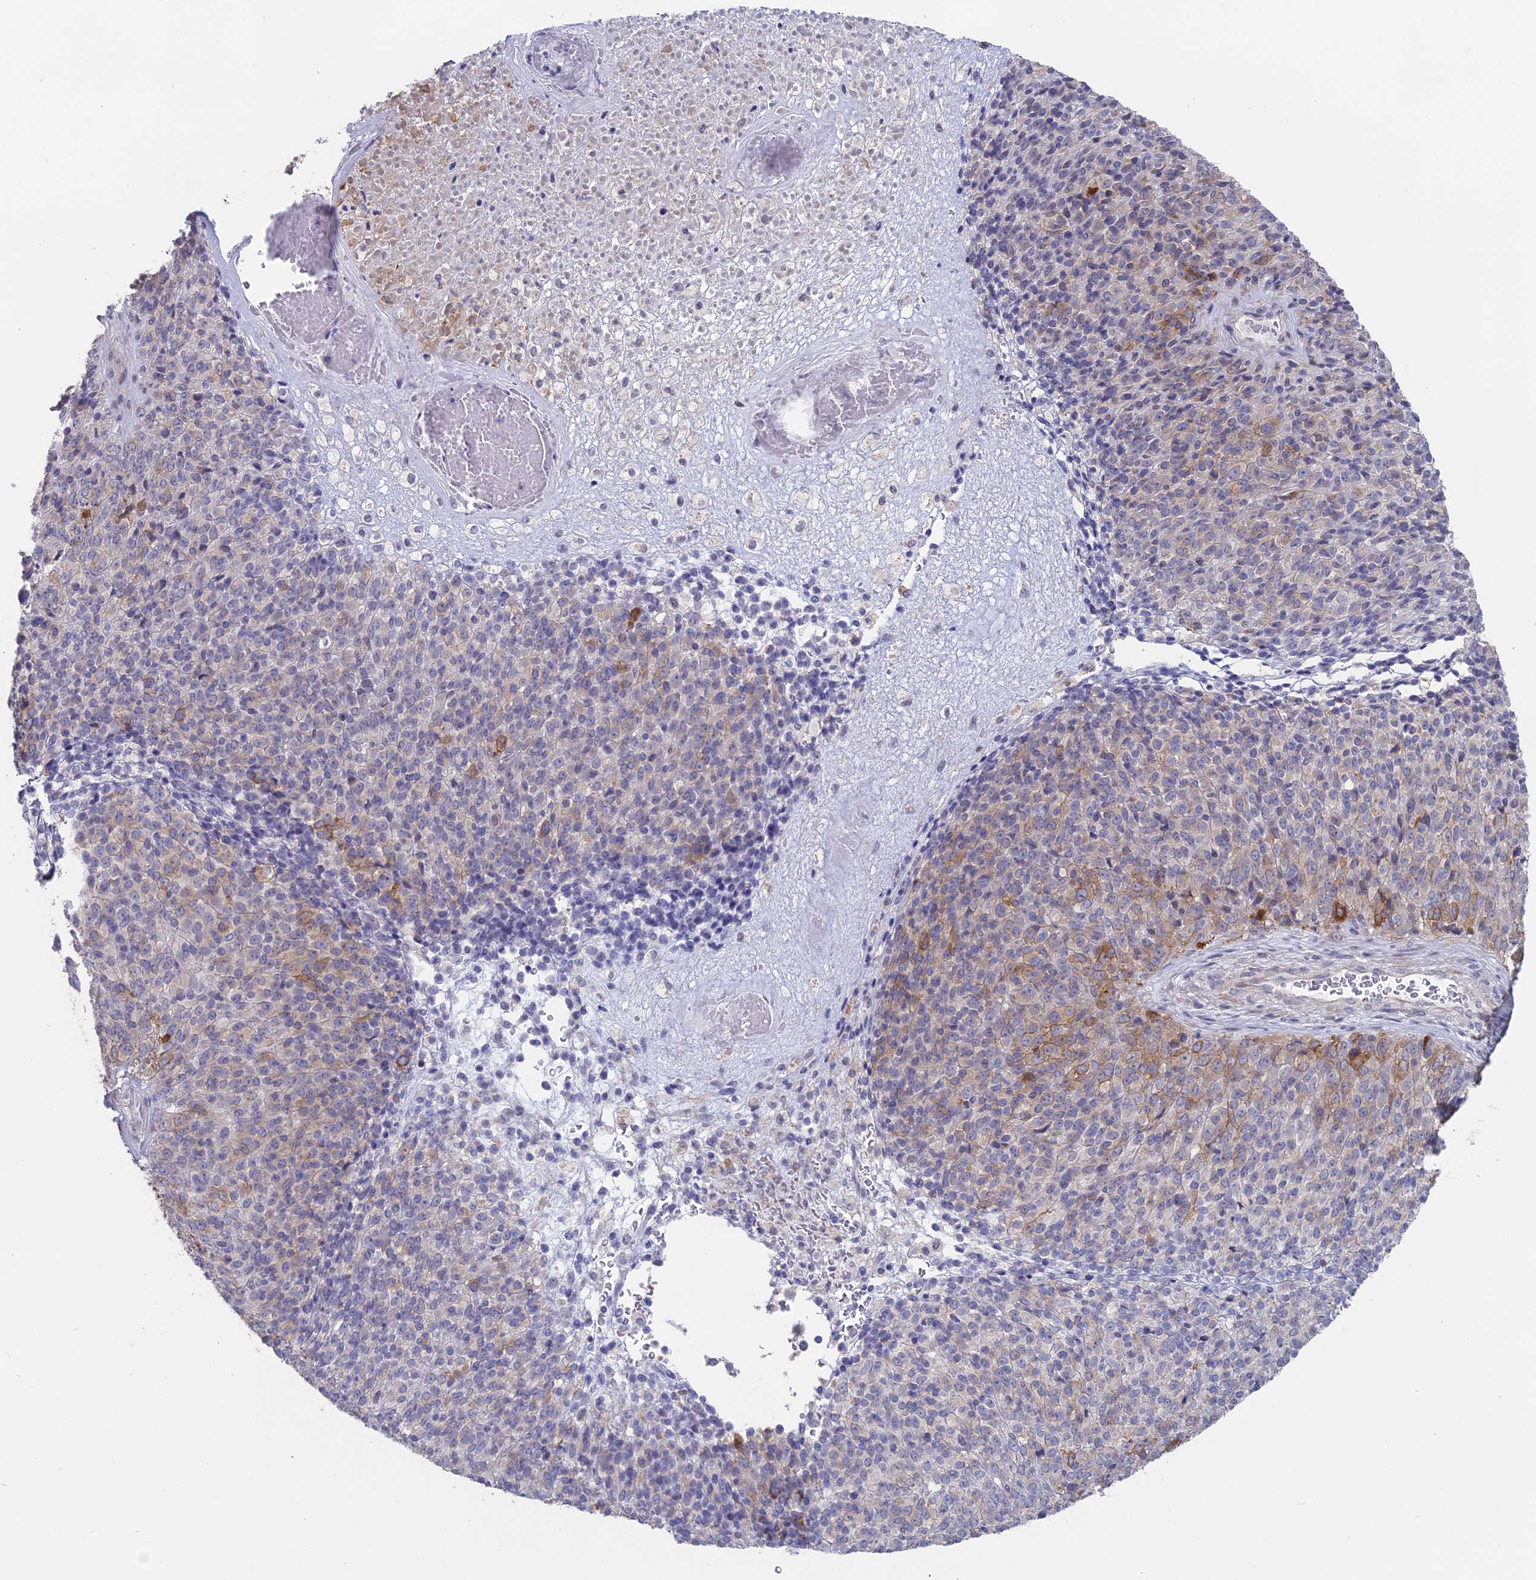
{"staining": {"intensity": "moderate", "quantity": "<25%", "location": "cytoplasmic/membranous"}, "tissue": "melanoma", "cell_type": "Tumor cells", "image_type": "cancer", "snomed": [{"axis": "morphology", "description": "Malignant melanoma, Metastatic site"}, {"axis": "topography", "description": "Brain"}], "caption": "Immunohistochemical staining of human malignant melanoma (metastatic site) reveals moderate cytoplasmic/membranous protein positivity in approximately <25% of tumor cells.", "gene": "MYO5B", "patient": {"sex": "female", "age": 56}}